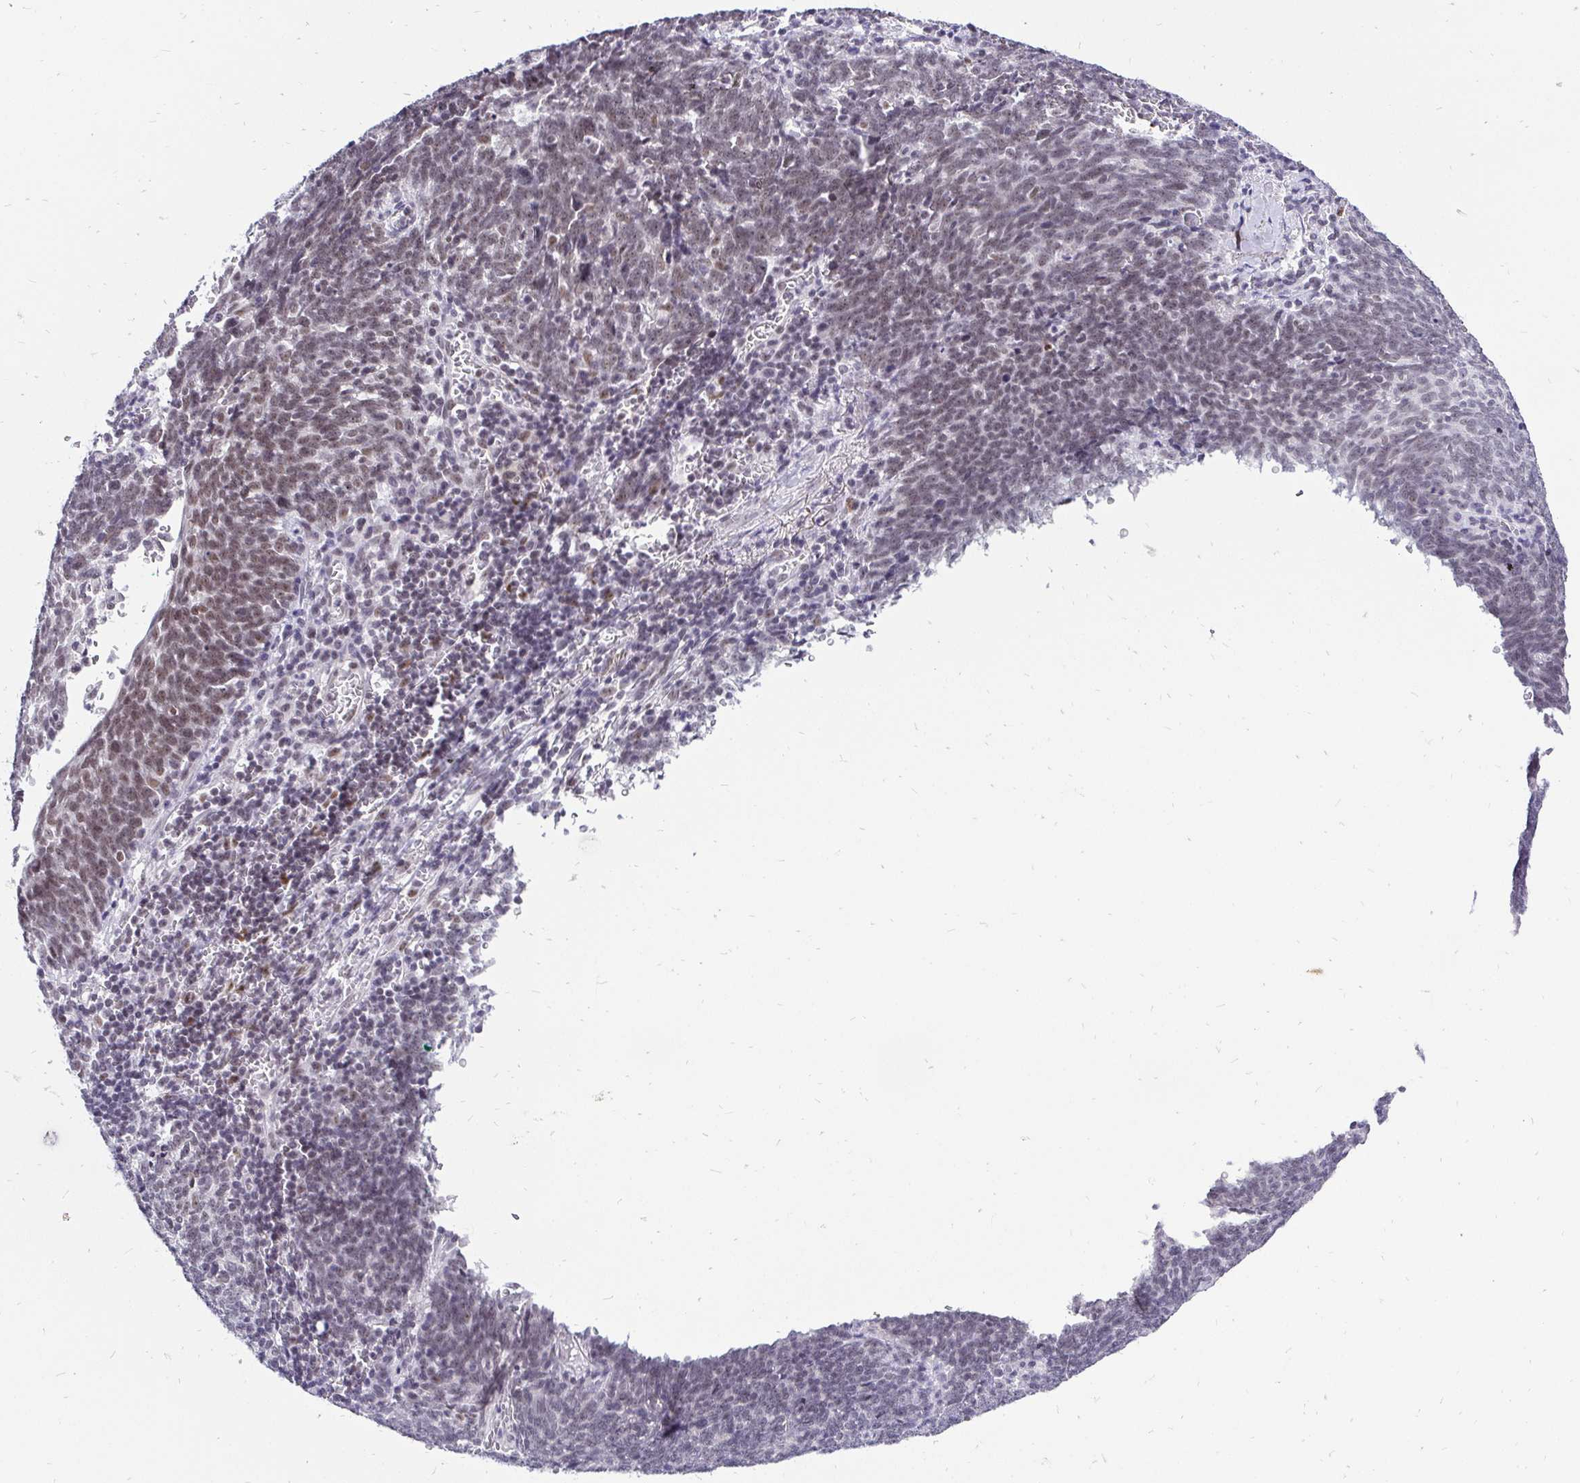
{"staining": {"intensity": "moderate", "quantity": ">75%", "location": "nuclear"}, "tissue": "lung cancer", "cell_type": "Tumor cells", "image_type": "cancer", "snomed": [{"axis": "morphology", "description": "Squamous cell carcinoma, NOS"}, {"axis": "topography", "description": "Lung"}], "caption": "Immunohistochemistry (IHC) photomicrograph of squamous cell carcinoma (lung) stained for a protein (brown), which displays medium levels of moderate nuclear positivity in approximately >75% of tumor cells.", "gene": "ZNF860", "patient": {"sex": "female", "age": 72}}